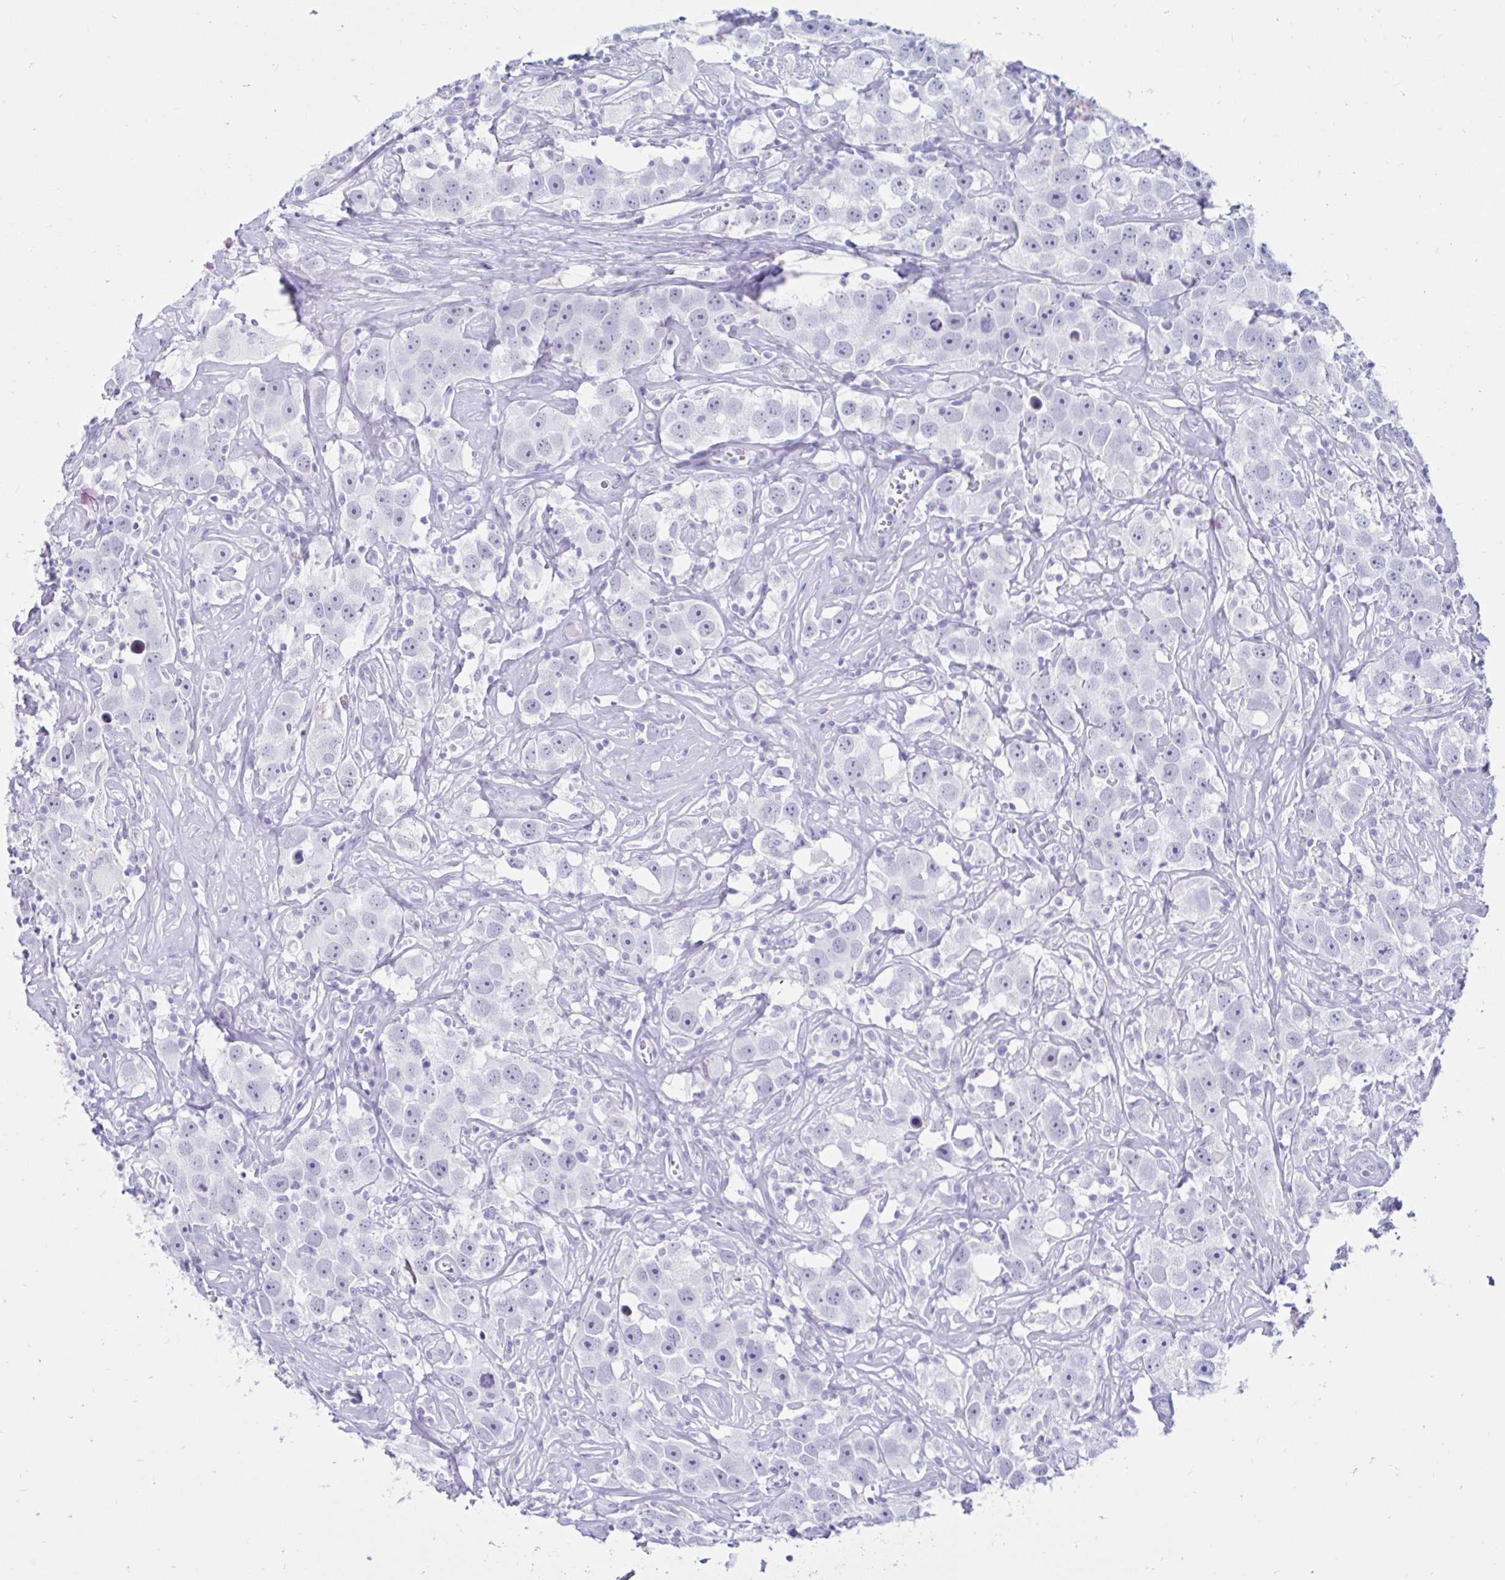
{"staining": {"intensity": "negative", "quantity": "none", "location": "none"}, "tissue": "testis cancer", "cell_type": "Tumor cells", "image_type": "cancer", "snomed": [{"axis": "morphology", "description": "Seminoma, NOS"}, {"axis": "topography", "description": "Testis"}], "caption": "Micrograph shows no significant protein staining in tumor cells of testis seminoma. Brightfield microscopy of IHC stained with DAB (brown) and hematoxylin (blue), captured at high magnification.", "gene": "BEST1", "patient": {"sex": "male", "age": 49}}